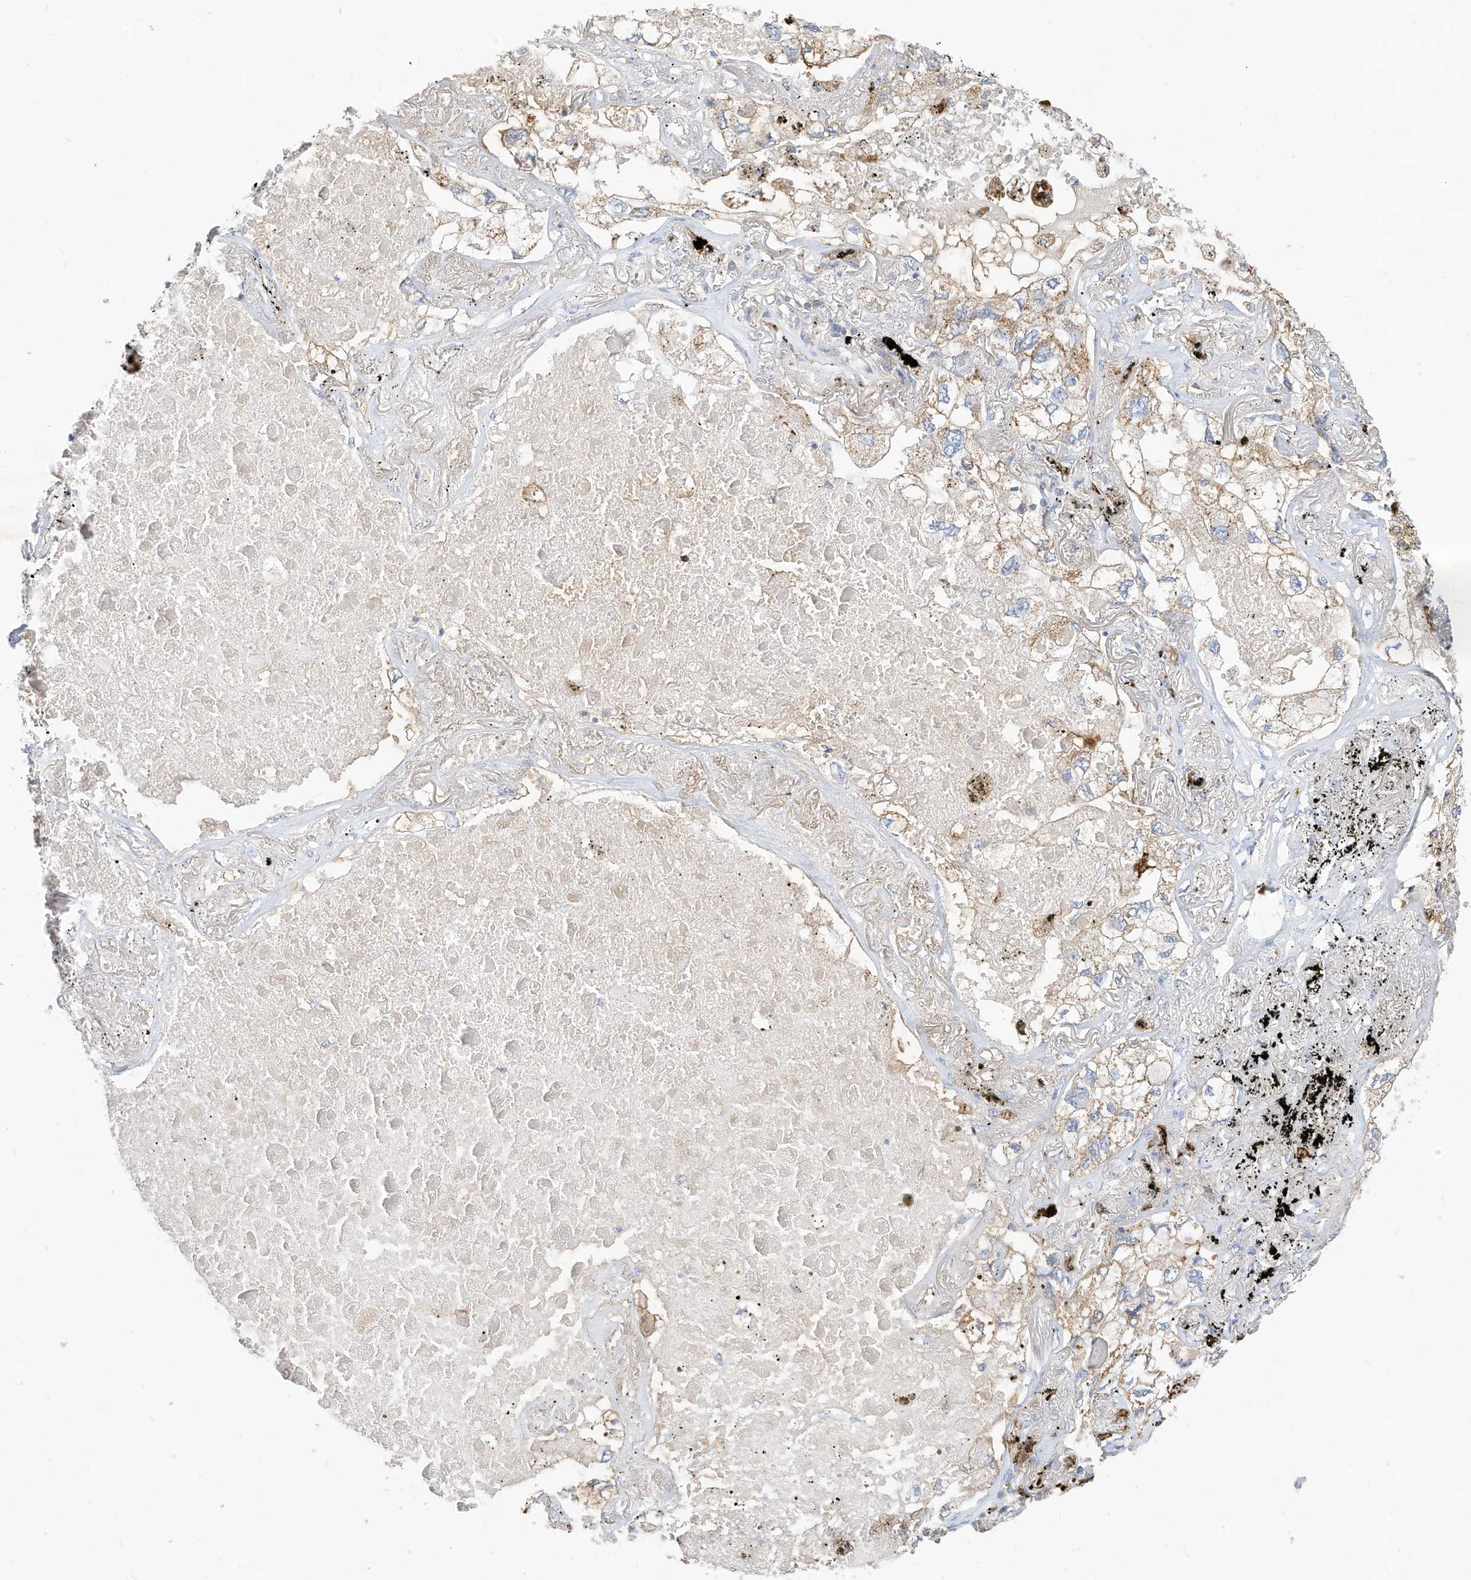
{"staining": {"intensity": "weak", "quantity": "25%-75%", "location": "cytoplasmic/membranous"}, "tissue": "lung cancer", "cell_type": "Tumor cells", "image_type": "cancer", "snomed": [{"axis": "morphology", "description": "Adenocarcinoma, NOS"}, {"axis": "topography", "description": "Lung"}], "caption": "Adenocarcinoma (lung) tissue displays weak cytoplasmic/membranous staining in about 25%-75% of tumor cells, visualized by immunohistochemistry.", "gene": "RHOH", "patient": {"sex": "male", "age": 65}}